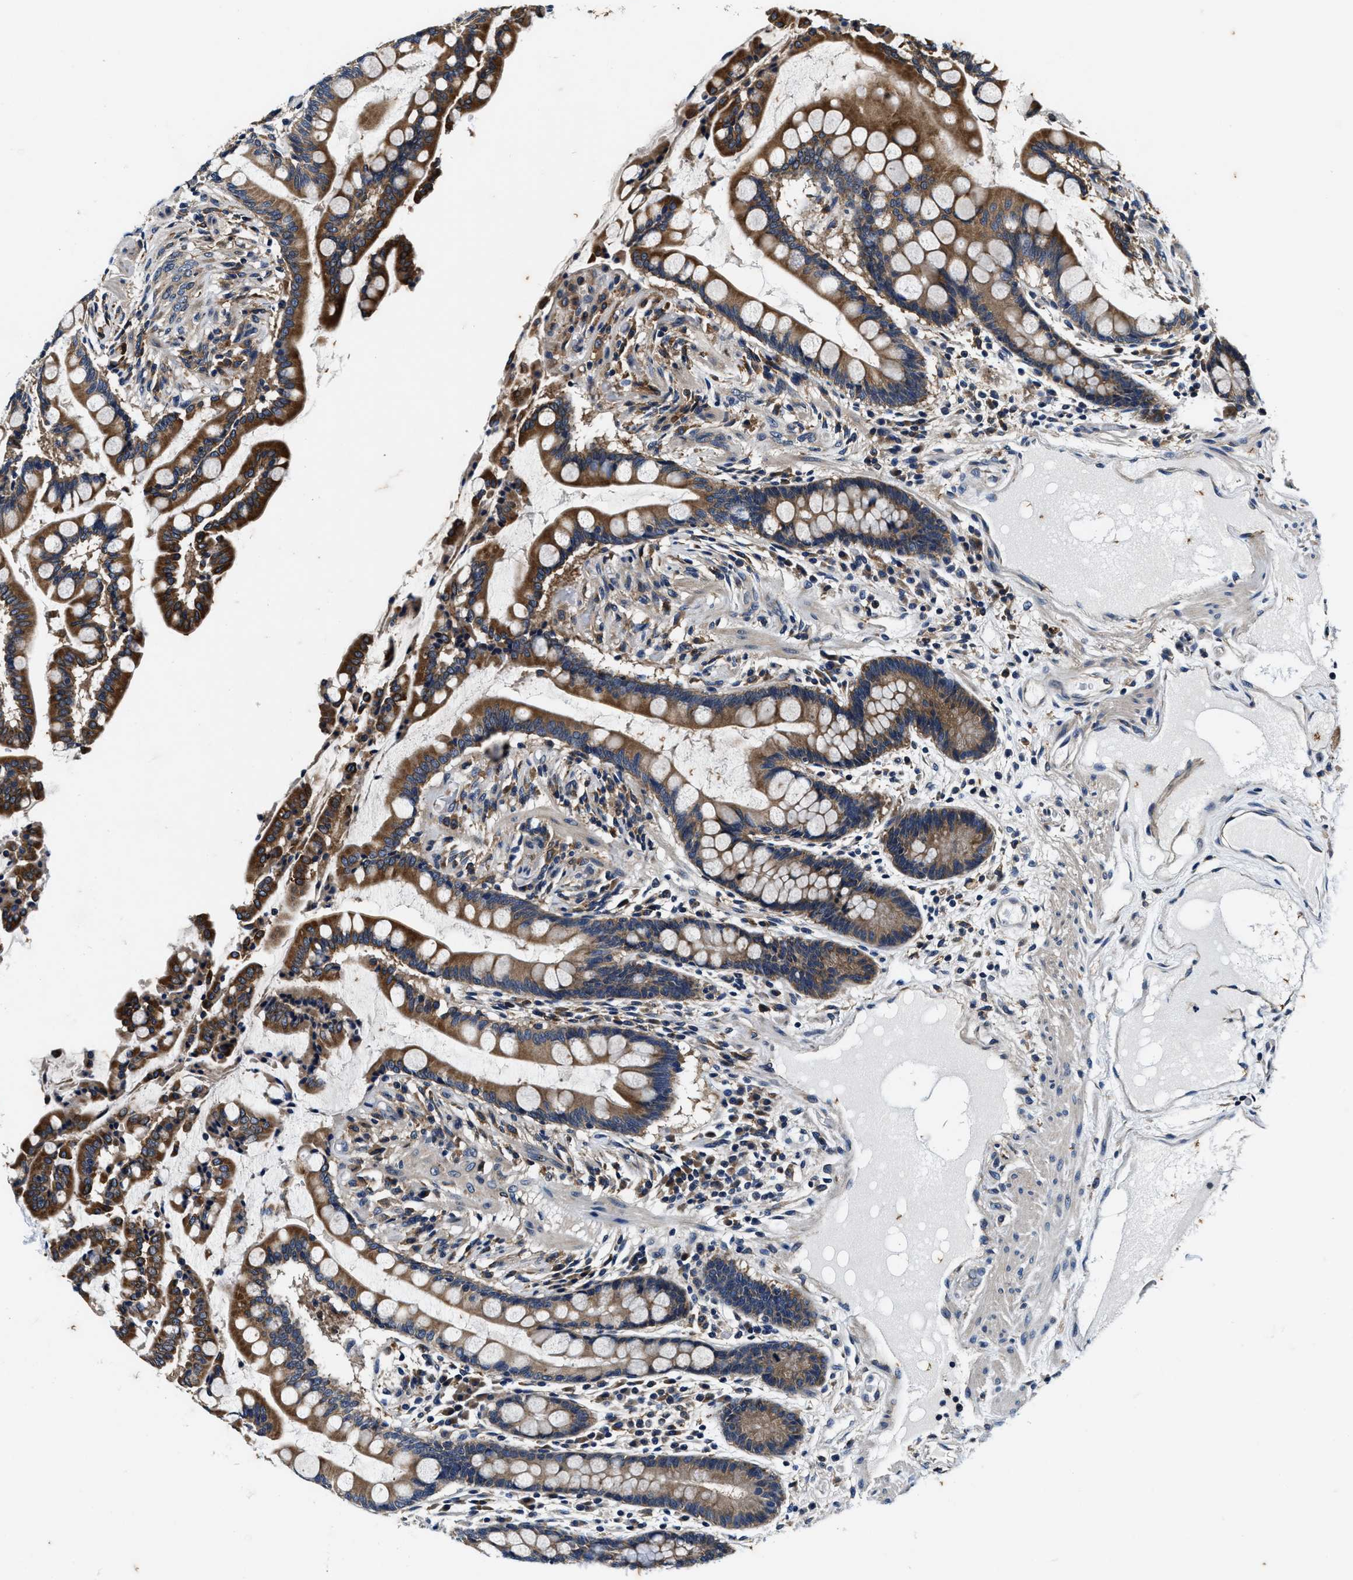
{"staining": {"intensity": "negative", "quantity": "none", "location": "none"}, "tissue": "colon", "cell_type": "Endothelial cells", "image_type": "normal", "snomed": [{"axis": "morphology", "description": "Normal tissue, NOS"}, {"axis": "topography", "description": "Colon"}], "caption": "Immunohistochemistry image of benign colon: colon stained with DAB demonstrates no significant protein positivity in endothelial cells.", "gene": "PI4KB", "patient": {"sex": "male", "age": 73}}